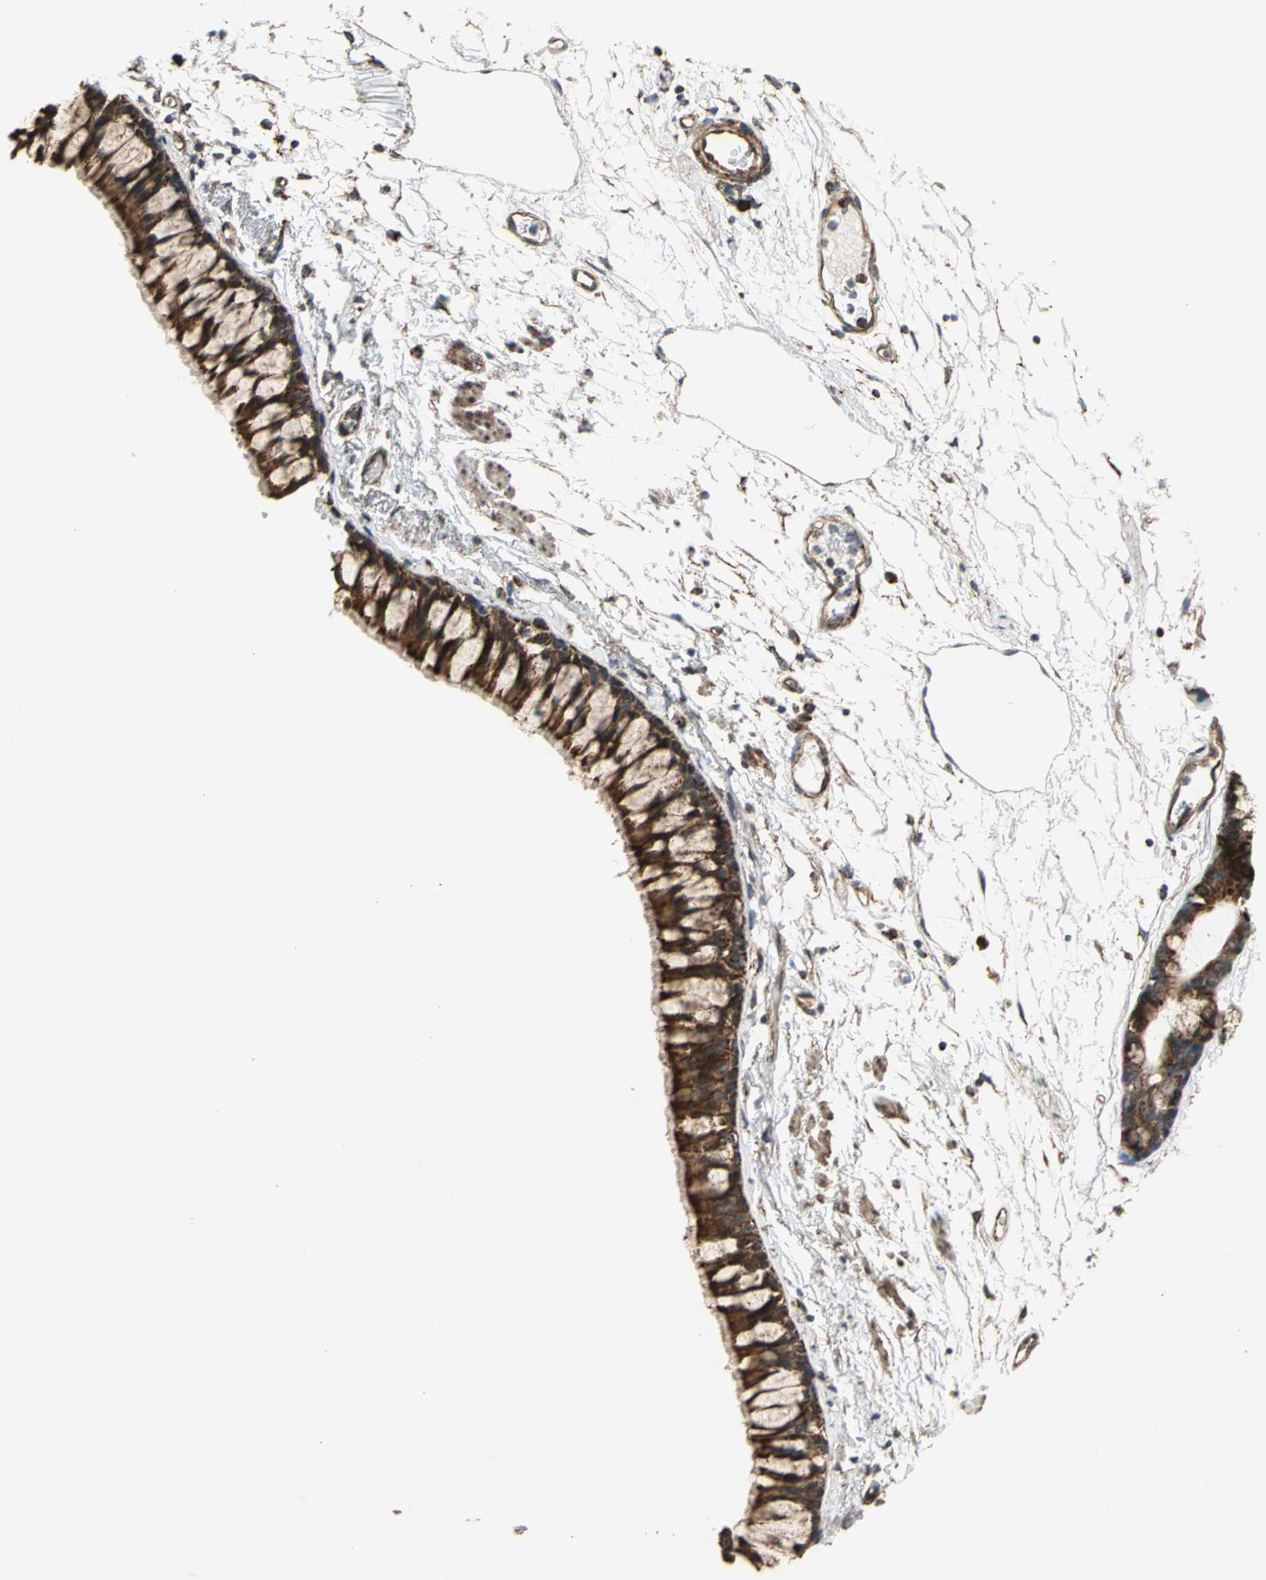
{"staining": {"intensity": "strong", "quantity": ">75%", "location": "cytoplasmic/membranous"}, "tissue": "bronchus", "cell_type": "Respiratory epithelial cells", "image_type": "normal", "snomed": [{"axis": "morphology", "description": "Normal tissue, NOS"}, {"axis": "topography", "description": "Bronchus"}], "caption": "About >75% of respiratory epithelial cells in normal bronchus demonstrate strong cytoplasmic/membranous protein expression as visualized by brown immunohistochemical staining.", "gene": "MRPS22", "patient": {"sex": "female", "age": 73}}